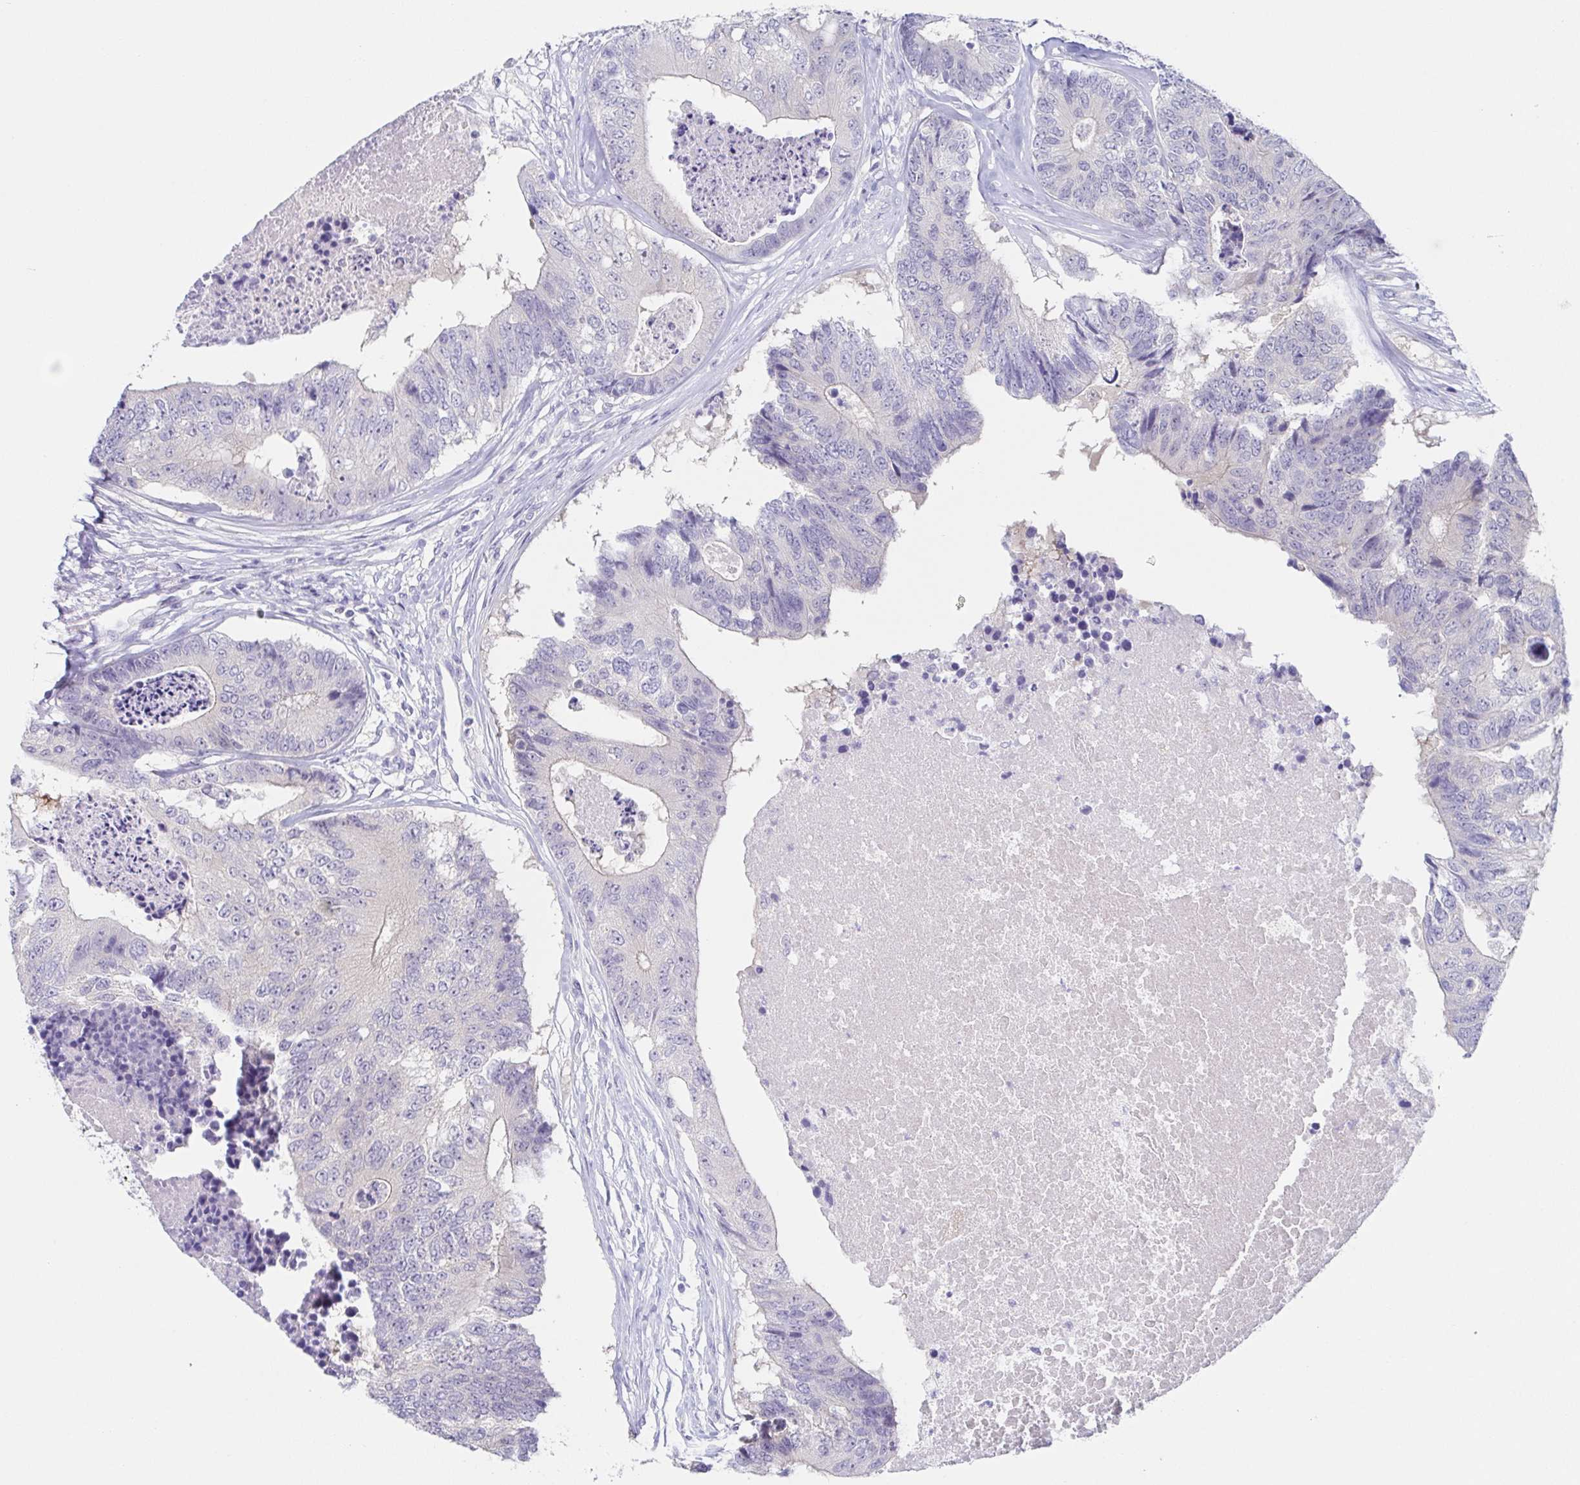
{"staining": {"intensity": "negative", "quantity": "none", "location": "none"}, "tissue": "colorectal cancer", "cell_type": "Tumor cells", "image_type": "cancer", "snomed": [{"axis": "morphology", "description": "Adenocarcinoma, NOS"}, {"axis": "topography", "description": "Colon"}], "caption": "Immunohistochemical staining of human colorectal cancer (adenocarcinoma) exhibits no significant expression in tumor cells. (DAB (3,3'-diaminobenzidine) immunohistochemistry with hematoxylin counter stain).", "gene": "HTR2A", "patient": {"sex": "female", "age": 67}}